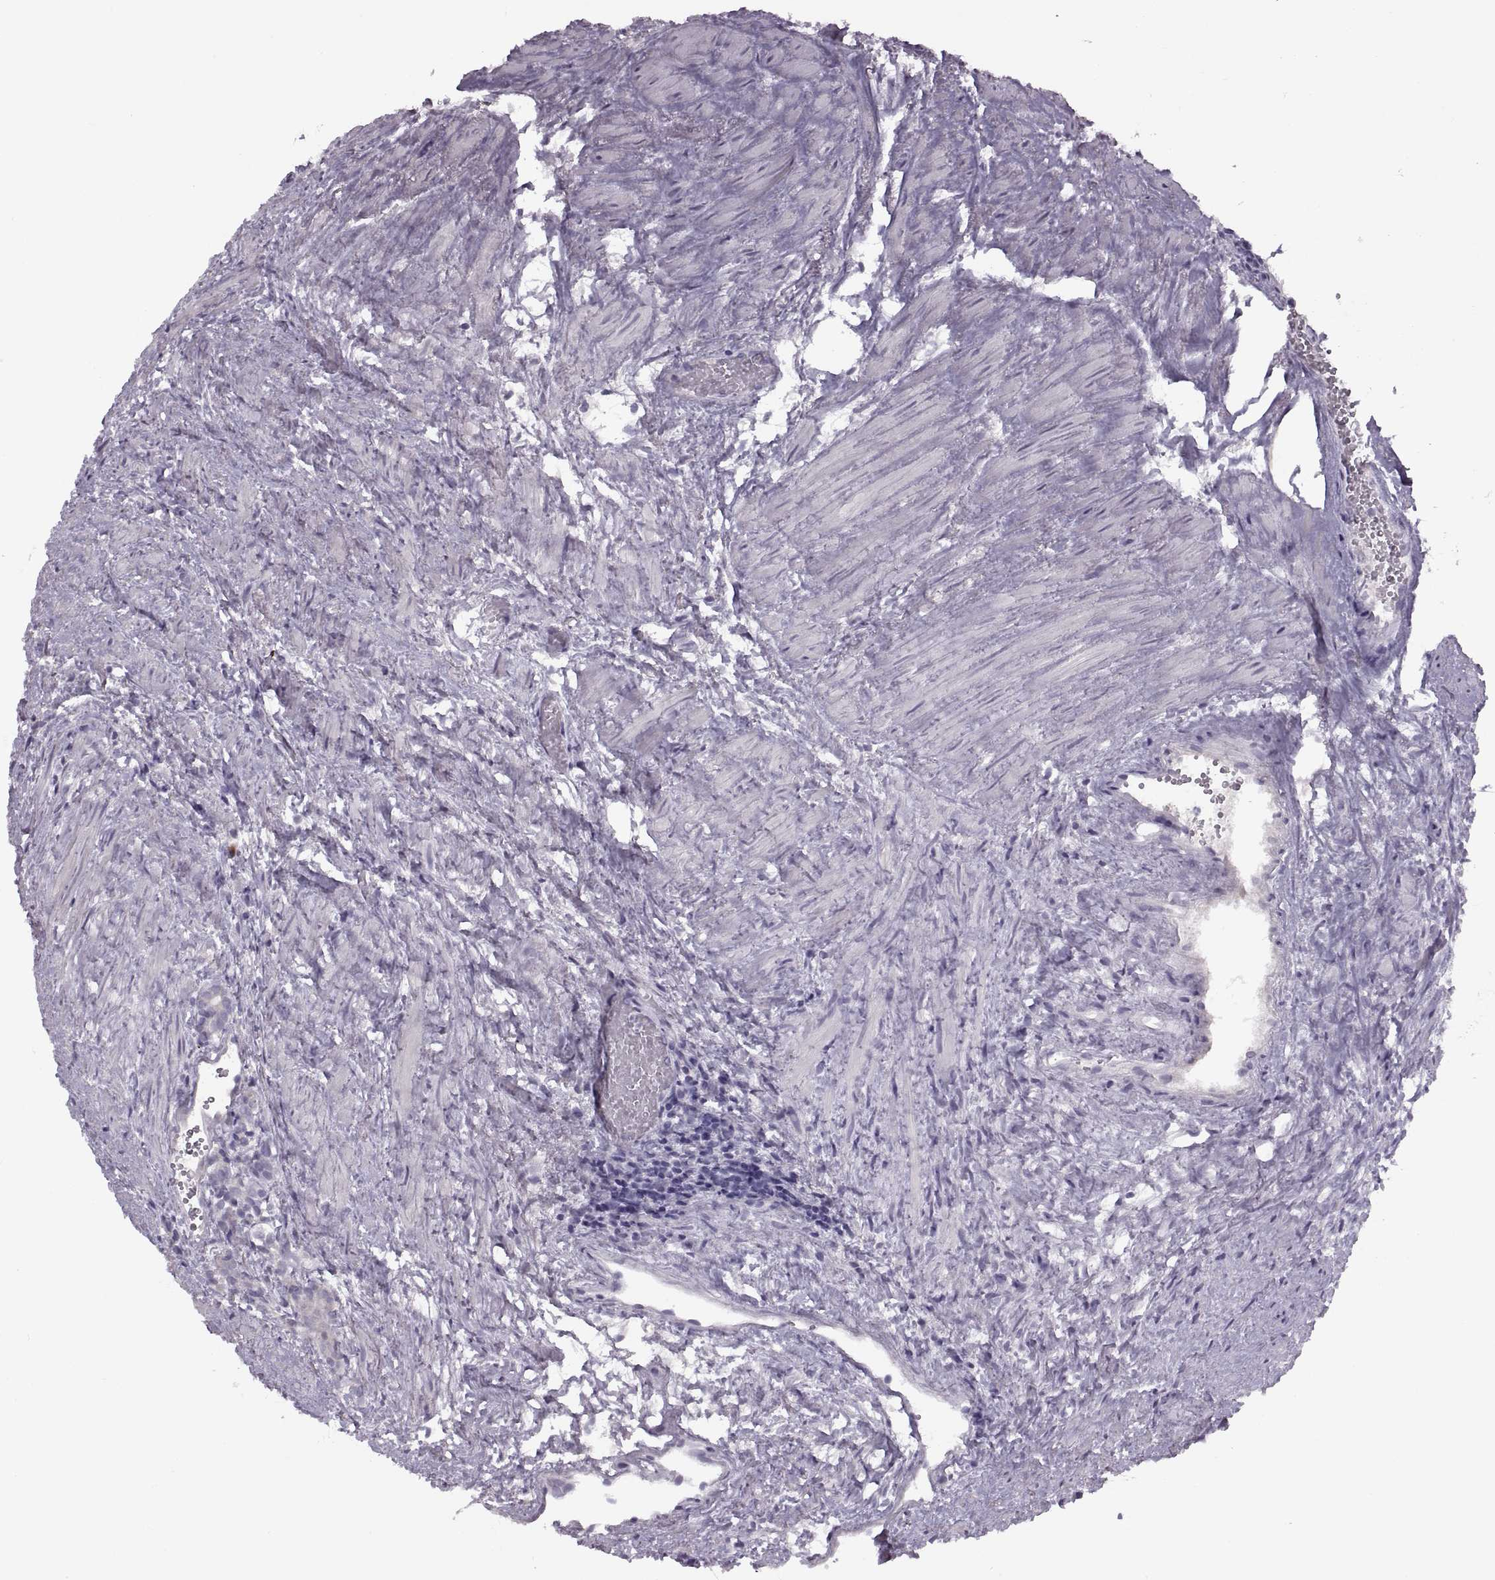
{"staining": {"intensity": "negative", "quantity": "none", "location": "none"}, "tissue": "prostate cancer", "cell_type": "Tumor cells", "image_type": "cancer", "snomed": [{"axis": "morphology", "description": "Adenocarcinoma, High grade"}, {"axis": "topography", "description": "Prostate"}], "caption": "Human prostate cancer stained for a protein using immunohistochemistry demonstrates no positivity in tumor cells.", "gene": "H2AP", "patient": {"sex": "male", "age": 84}}